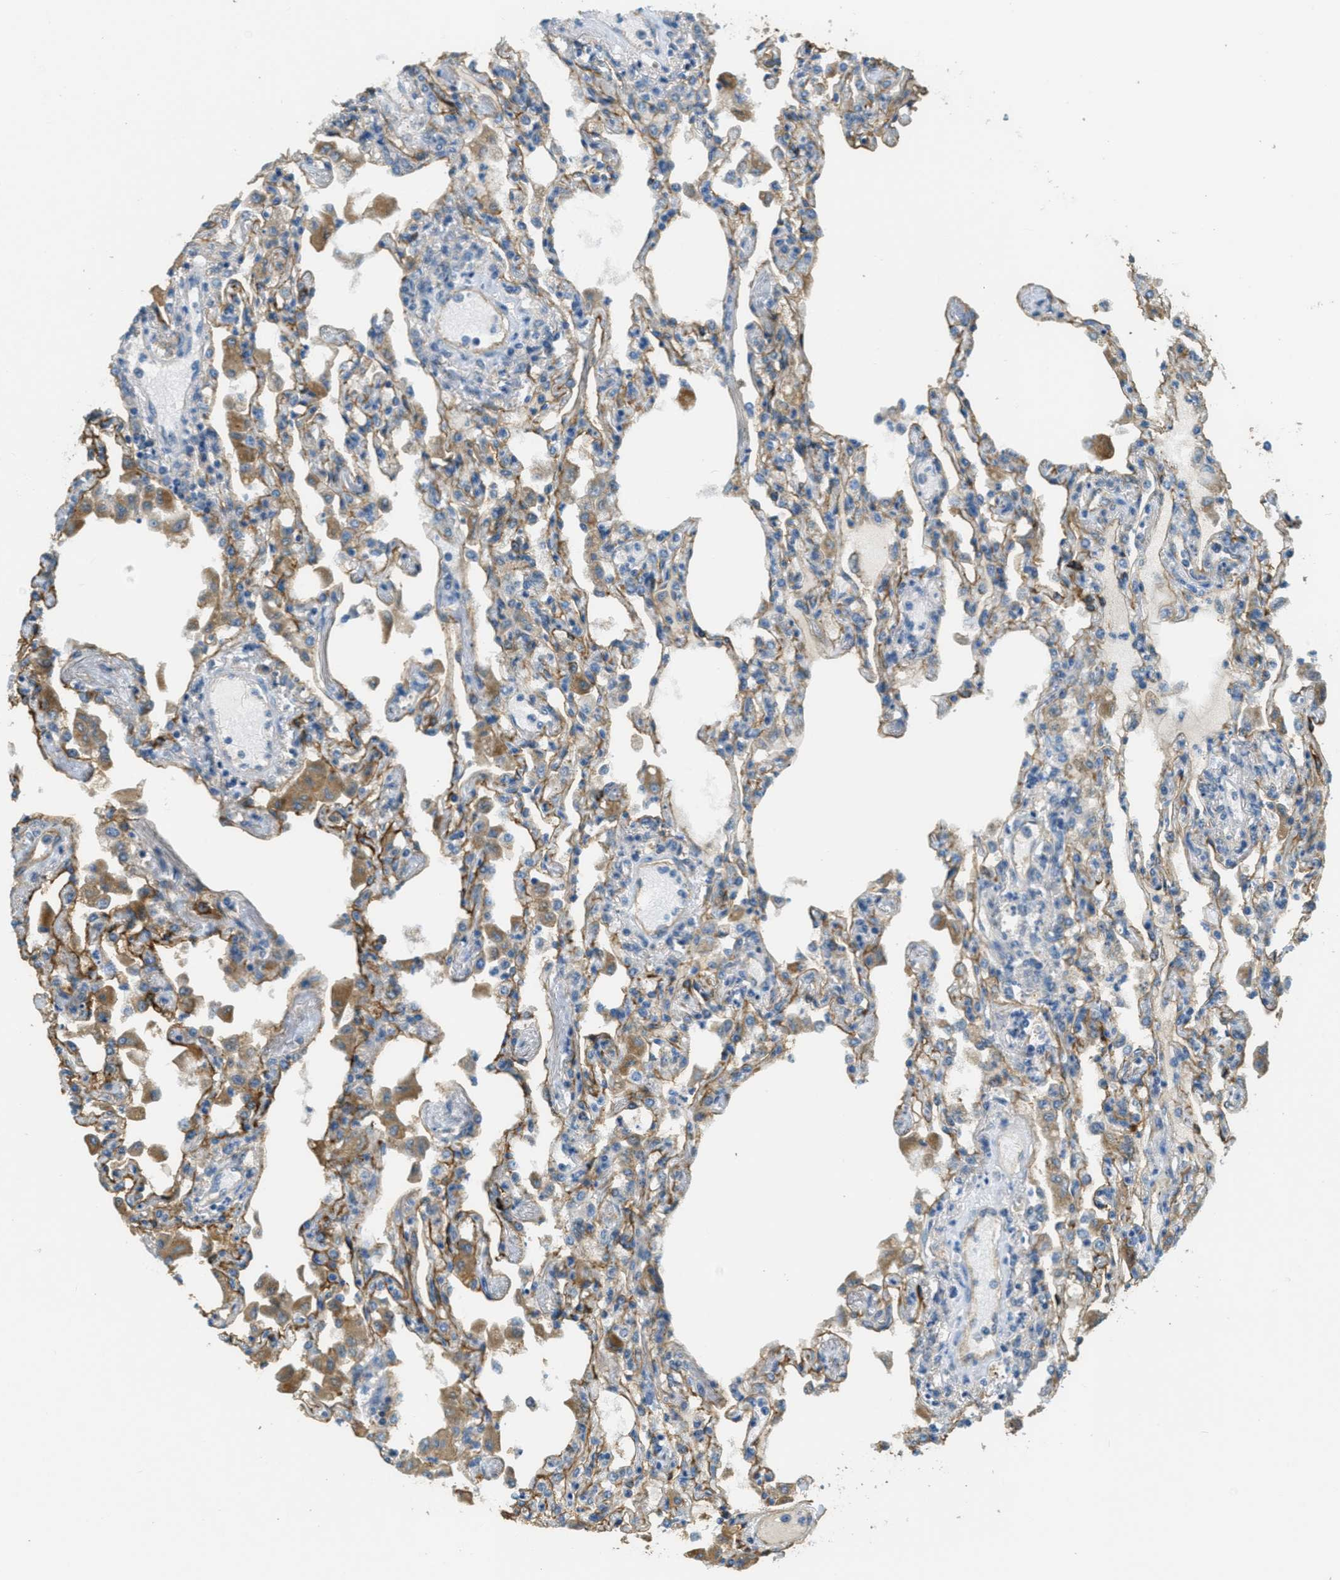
{"staining": {"intensity": "weak", "quantity": "<25%", "location": "cytoplasmic/membranous"}, "tissue": "lung", "cell_type": "Alveolar cells", "image_type": "normal", "snomed": [{"axis": "morphology", "description": "Normal tissue, NOS"}, {"axis": "topography", "description": "Bronchus"}, {"axis": "topography", "description": "Lung"}], "caption": "This is a image of IHC staining of unremarkable lung, which shows no expression in alveolar cells. (DAB immunohistochemistry (IHC) visualized using brightfield microscopy, high magnification).", "gene": "OSMR", "patient": {"sex": "female", "age": 49}}